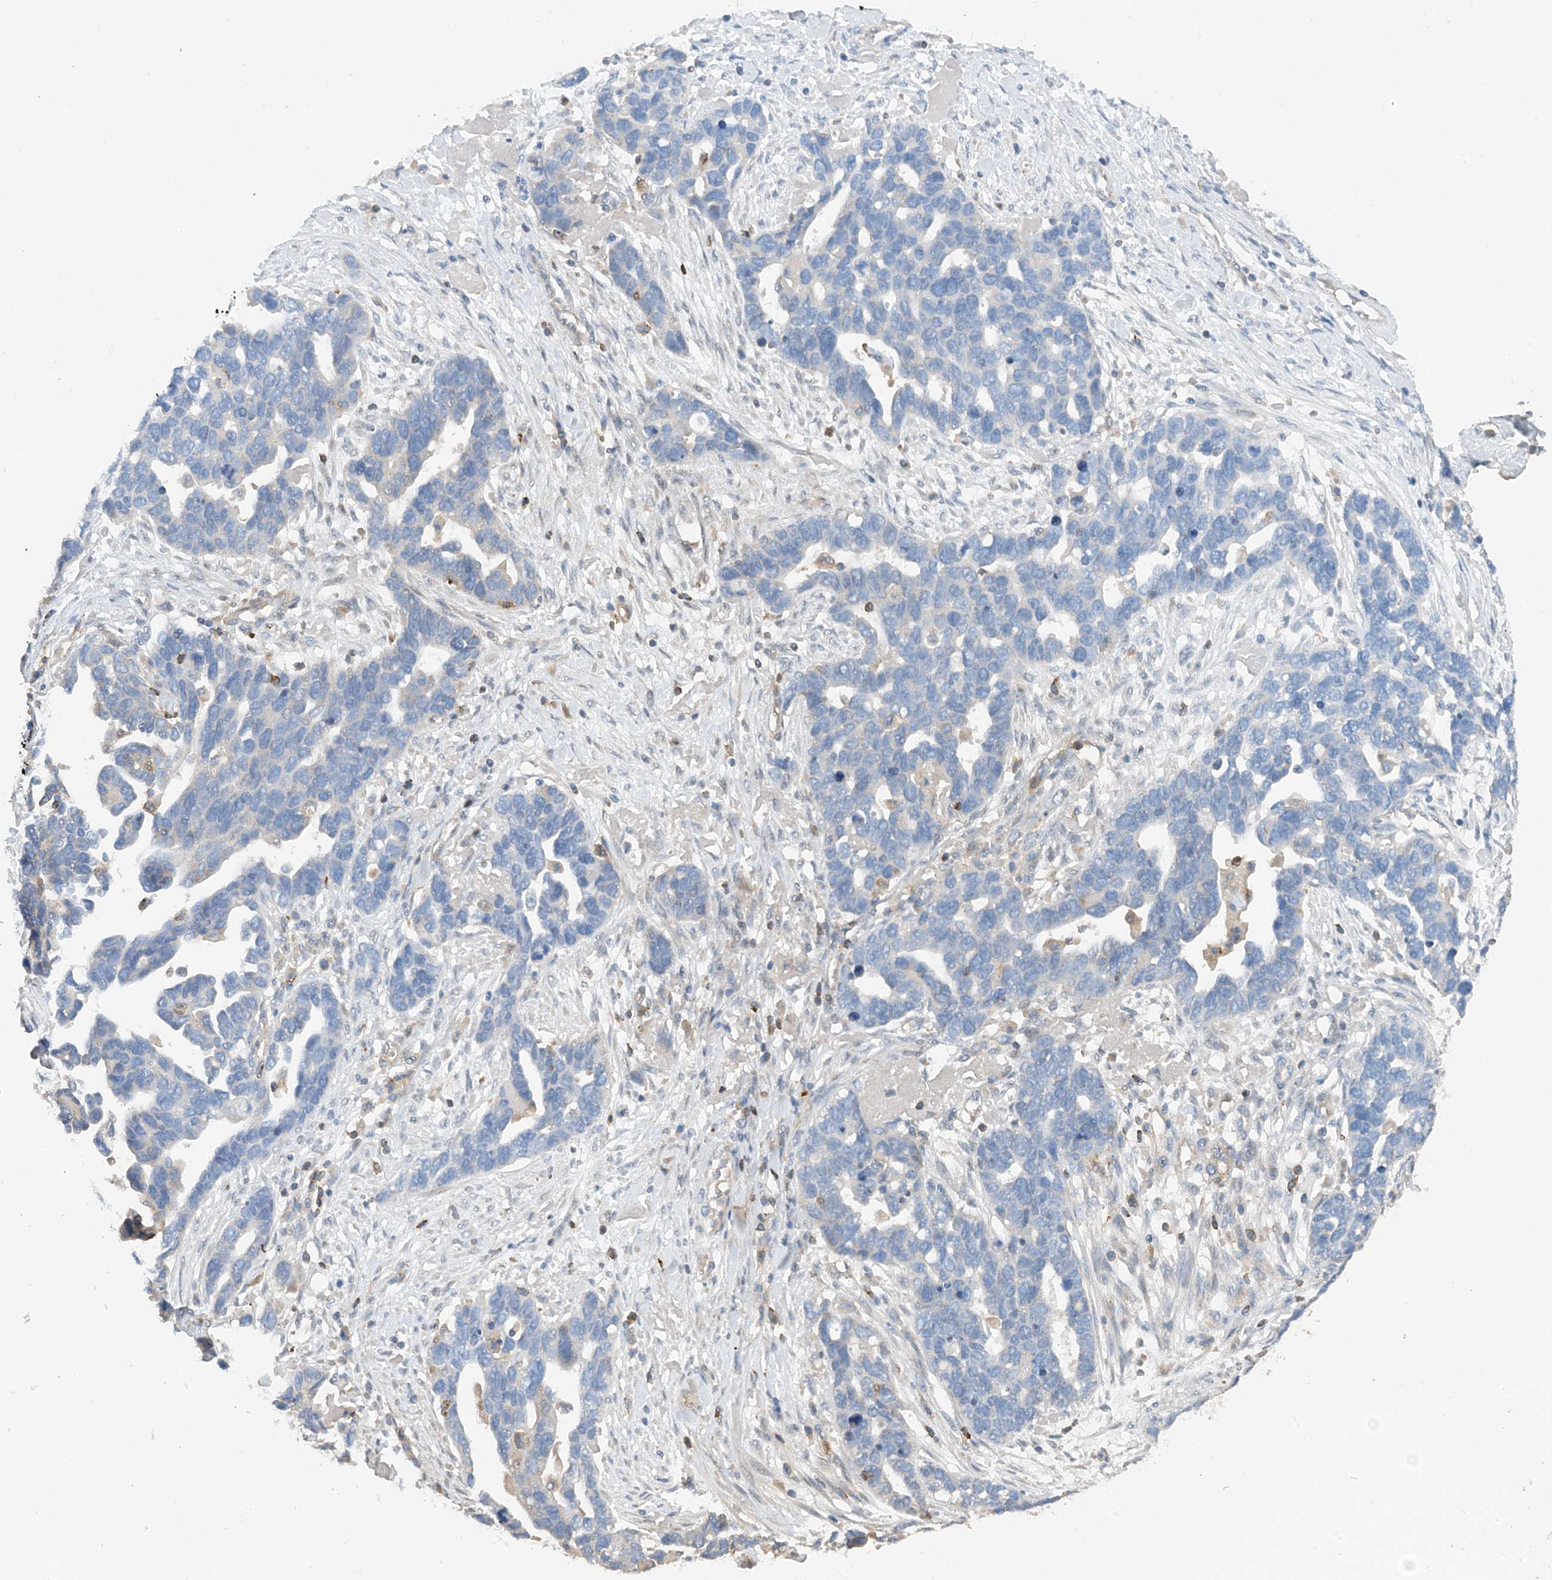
{"staining": {"intensity": "negative", "quantity": "none", "location": "none"}, "tissue": "ovarian cancer", "cell_type": "Tumor cells", "image_type": "cancer", "snomed": [{"axis": "morphology", "description": "Cystadenocarcinoma, serous, NOS"}, {"axis": "topography", "description": "Ovary"}], "caption": "Immunohistochemistry photomicrograph of neoplastic tissue: human serous cystadenocarcinoma (ovarian) stained with DAB exhibits no significant protein positivity in tumor cells. (Stains: DAB (3,3'-diaminobenzidine) immunohistochemistry with hematoxylin counter stain, Microscopy: brightfield microscopy at high magnification).", "gene": "PHACTR2", "patient": {"sex": "female", "age": 54}}